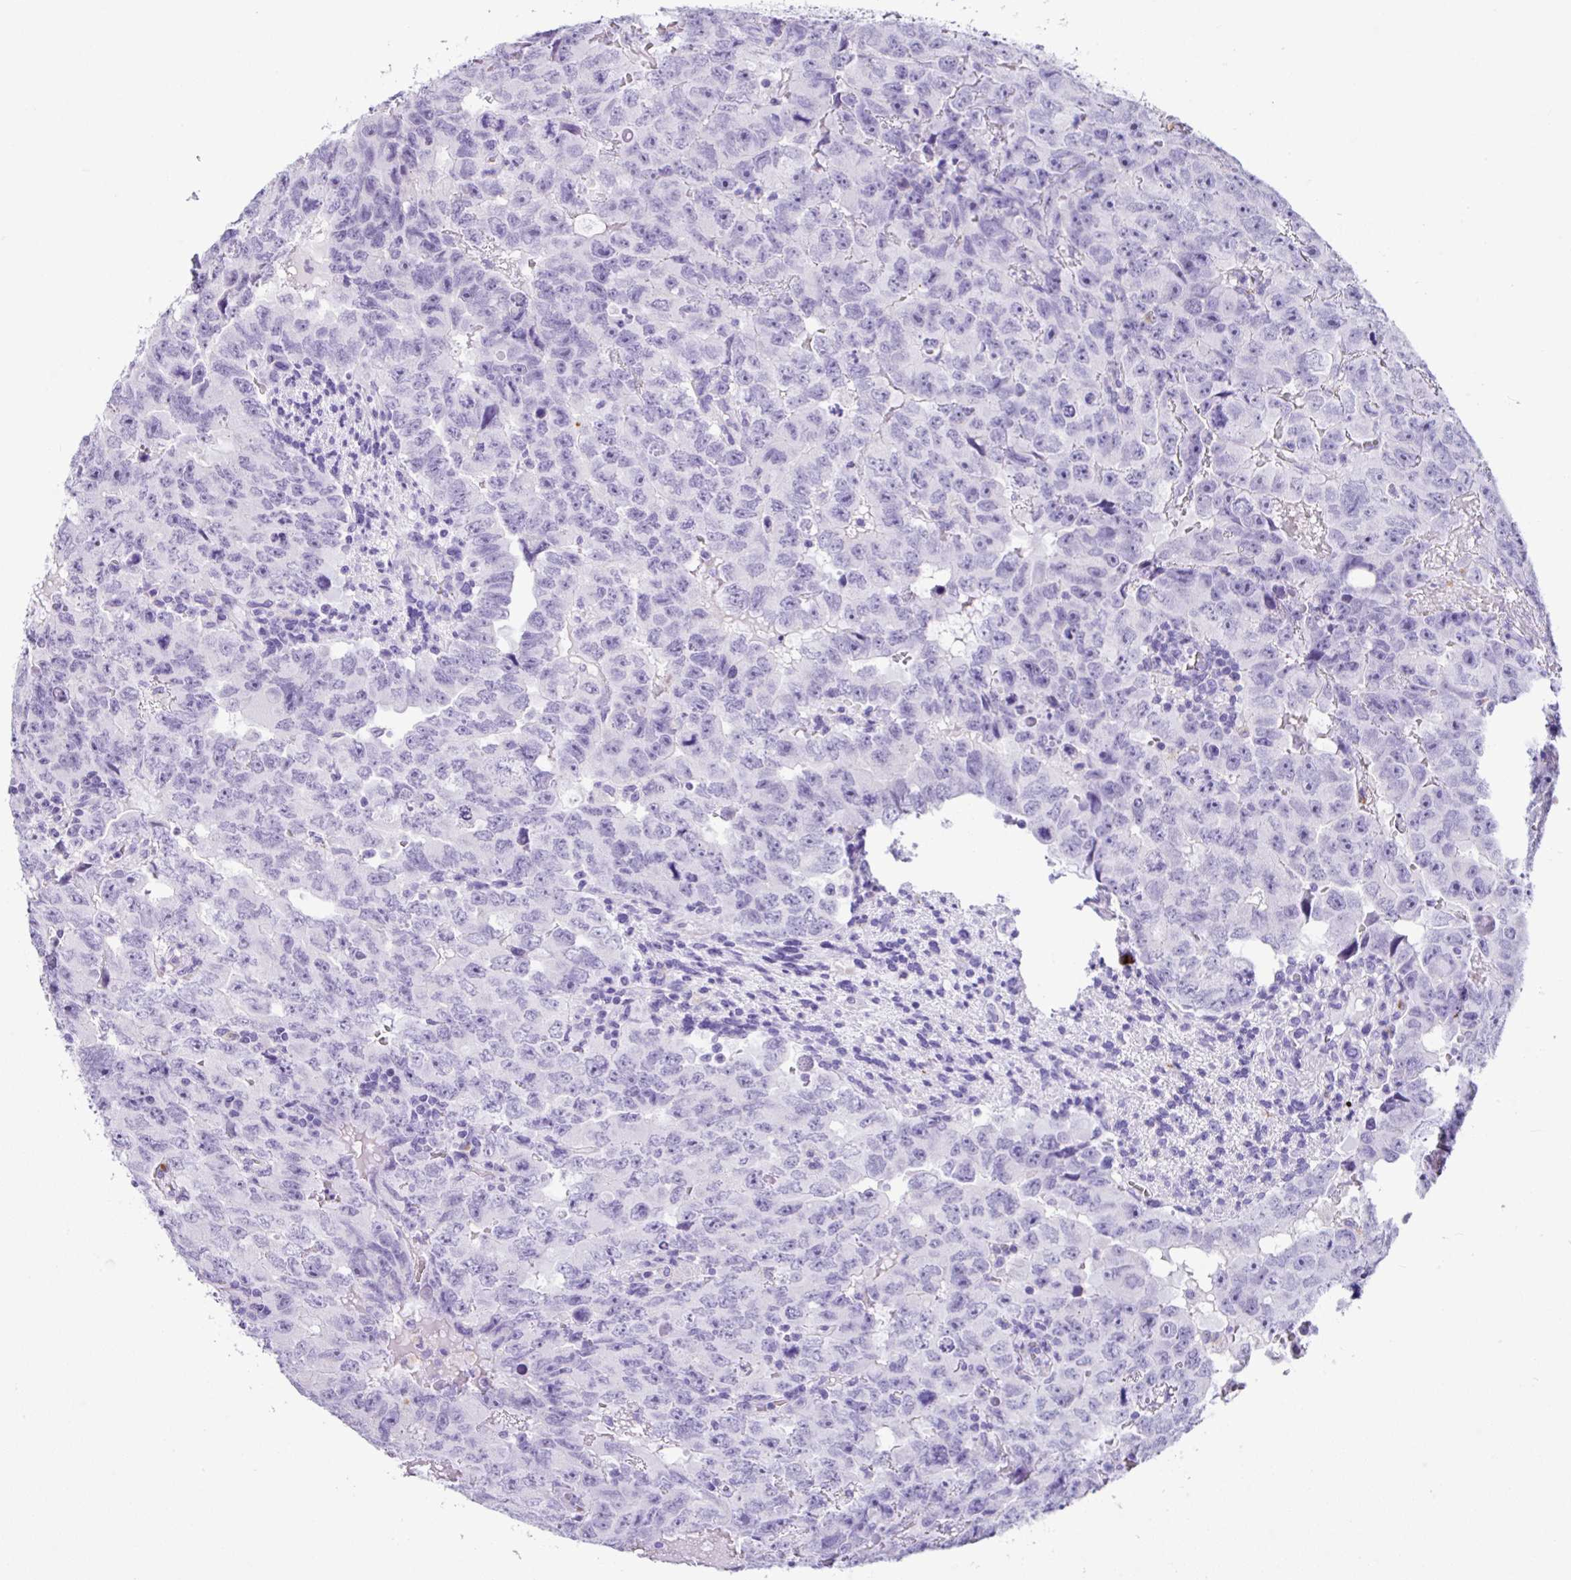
{"staining": {"intensity": "negative", "quantity": "none", "location": "none"}, "tissue": "testis cancer", "cell_type": "Tumor cells", "image_type": "cancer", "snomed": [{"axis": "morphology", "description": "Carcinoma, Embryonal, NOS"}, {"axis": "topography", "description": "Testis"}], "caption": "A high-resolution image shows immunohistochemistry staining of testis cancer (embryonal carcinoma), which displays no significant staining in tumor cells.", "gene": "ZG16", "patient": {"sex": "male", "age": 24}}